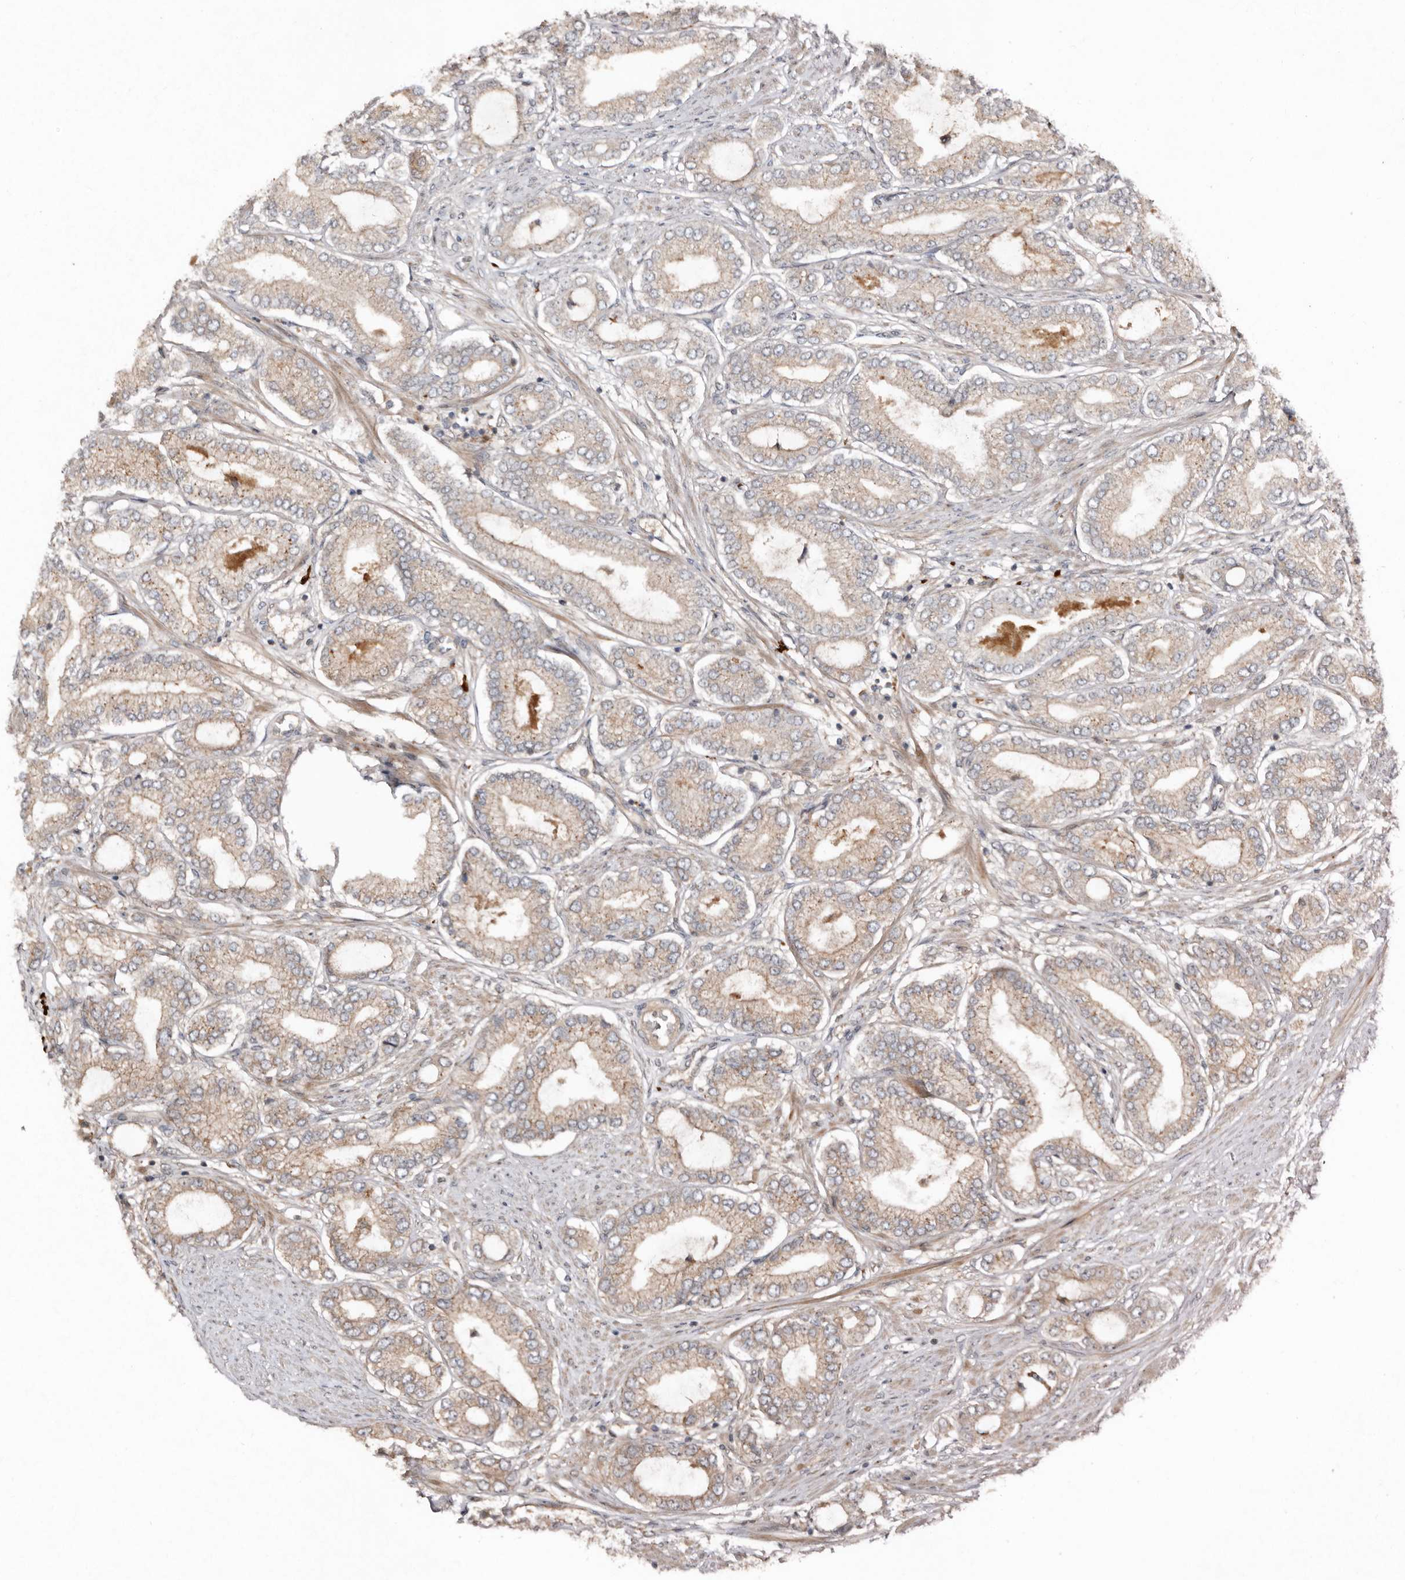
{"staining": {"intensity": "weak", "quantity": "25%-75%", "location": "cytoplasmic/membranous"}, "tissue": "prostate cancer", "cell_type": "Tumor cells", "image_type": "cancer", "snomed": [{"axis": "morphology", "description": "Adenocarcinoma, Low grade"}, {"axis": "topography", "description": "Prostate"}], "caption": "Immunohistochemical staining of human prostate cancer (adenocarcinoma (low-grade)) reveals low levels of weak cytoplasmic/membranous expression in about 25%-75% of tumor cells. (DAB IHC, brown staining for protein, blue staining for nuclei).", "gene": "TEAD3", "patient": {"sex": "male", "age": 63}}